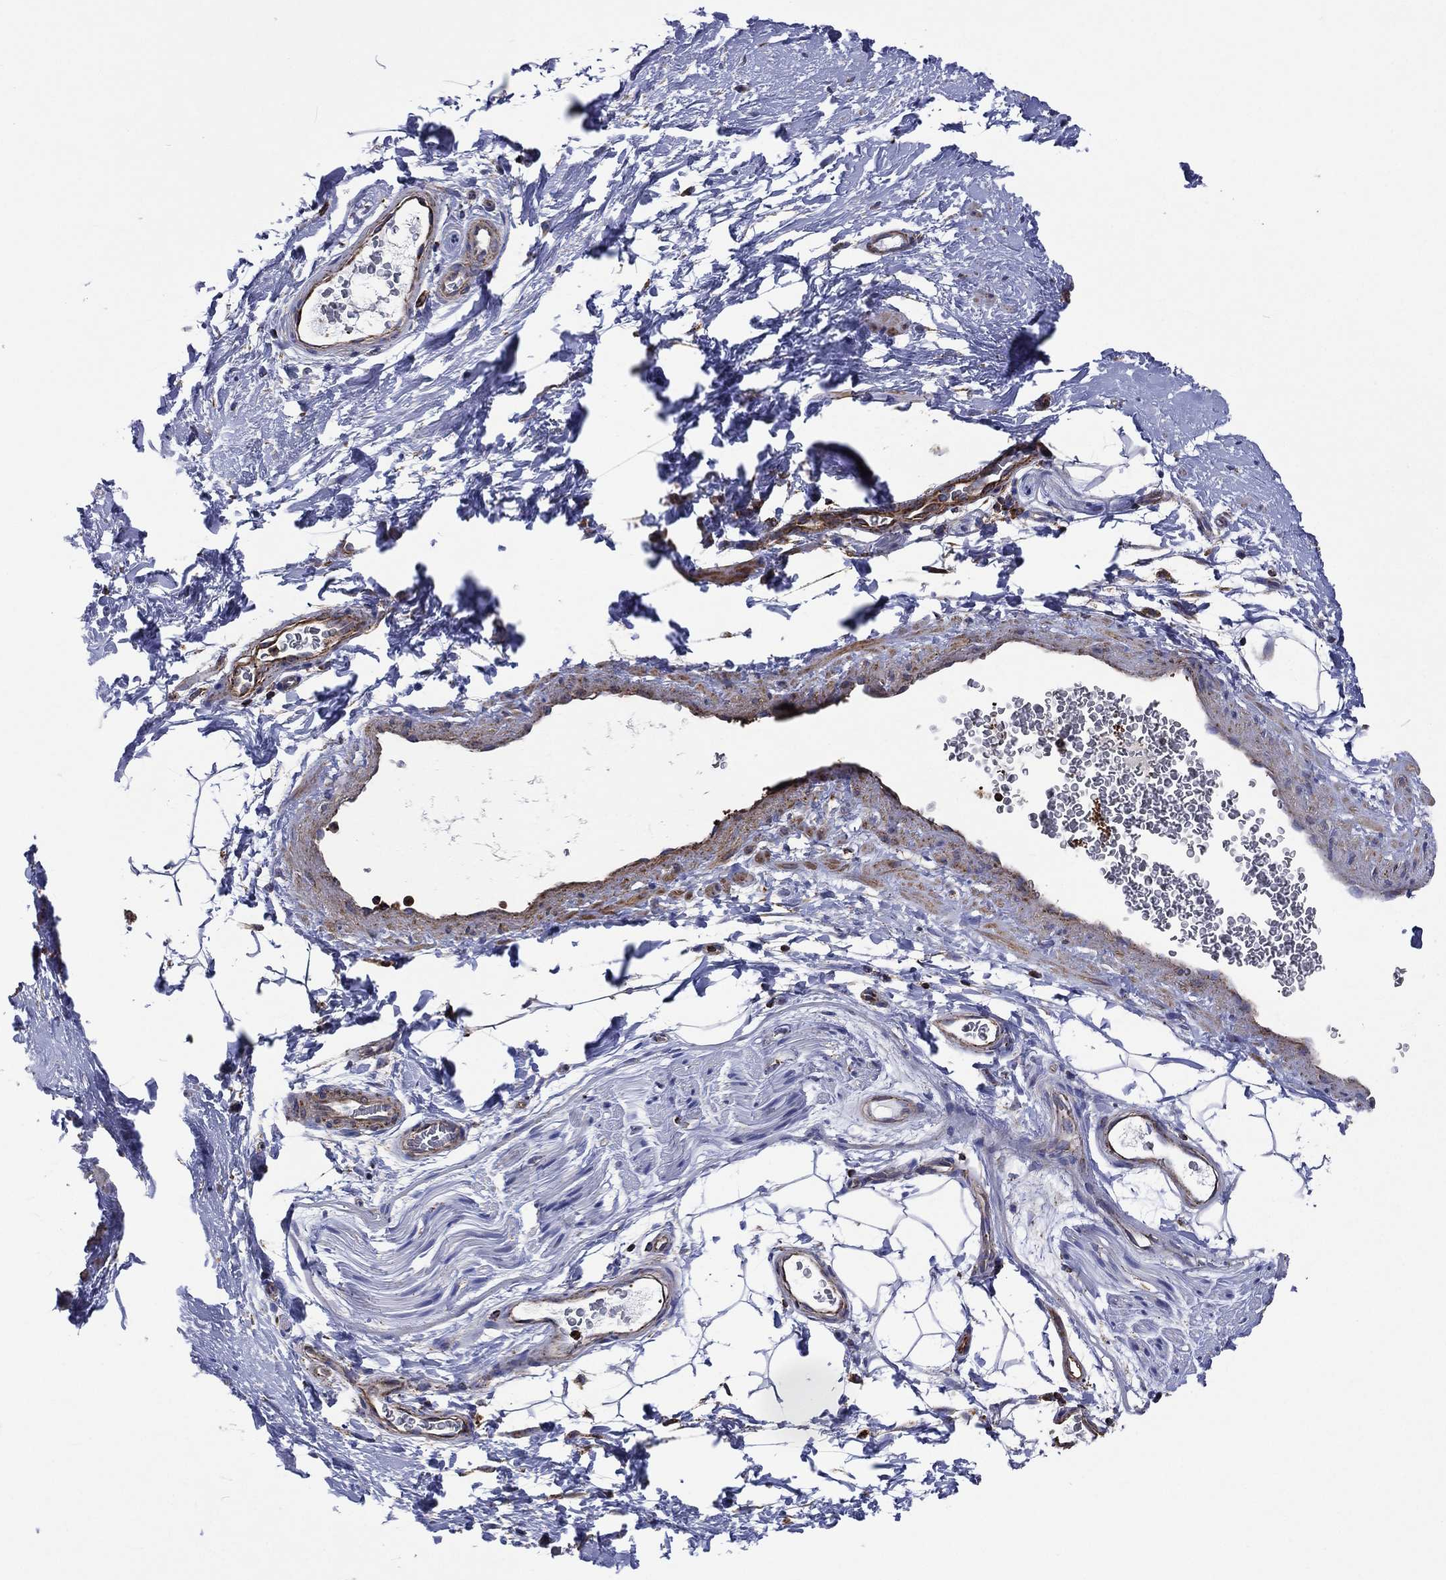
{"staining": {"intensity": "negative", "quantity": "none", "location": "none"}, "tissue": "adipose tissue", "cell_type": "Adipocytes", "image_type": "normal", "snomed": [{"axis": "morphology", "description": "Normal tissue, NOS"}, {"axis": "topography", "description": "Soft tissue"}, {"axis": "topography", "description": "Vascular tissue"}], "caption": "Immunohistochemical staining of unremarkable adipose tissue demonstrates no significant positivity in adipocytes.", "gene": "ANKRD37", "patient": {"sex": "male", "age": 41}}